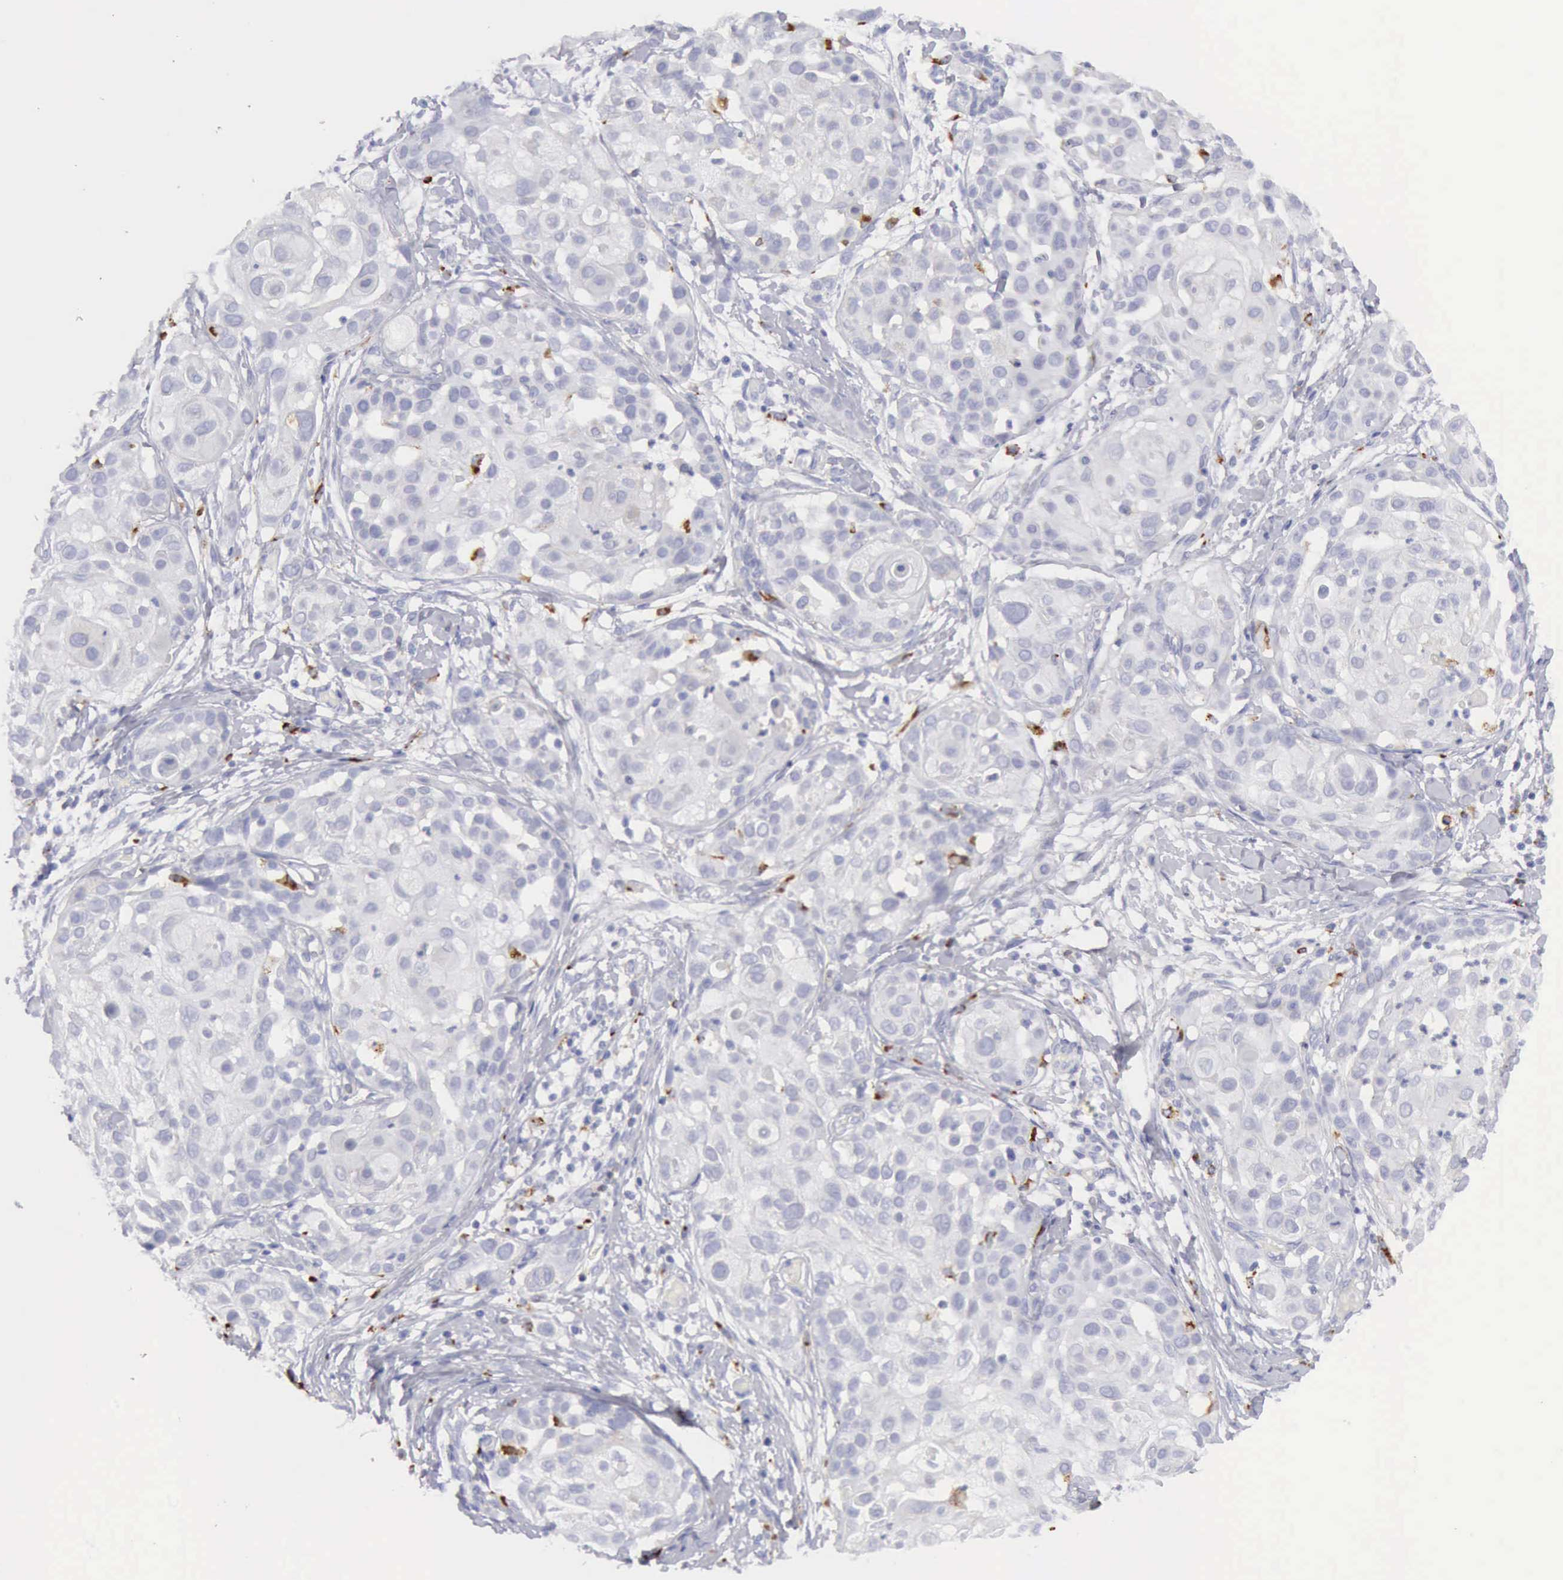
{"staining": {"intensity": "negative", "quantity": "none", "location": "none"}, "tissue": "skin cancer", "cell_type": "Tumor cells", "image_type": "cancer", "snomed": [{"axis": "morphology", "description": "Squamous cell carcinoma, NOS"}, {"axis": "topography", "description": "Skin"}], "caption": "IHC photomicrograph of neoplastic tissue: human skin squamous cell carcinoma stained with DAB (3,3'-diaminobenzidine) demonstrates no significant protein positivity in tumor cells.", "gene": "CTSS", "patient": {"sex": "female", "age": 57}}